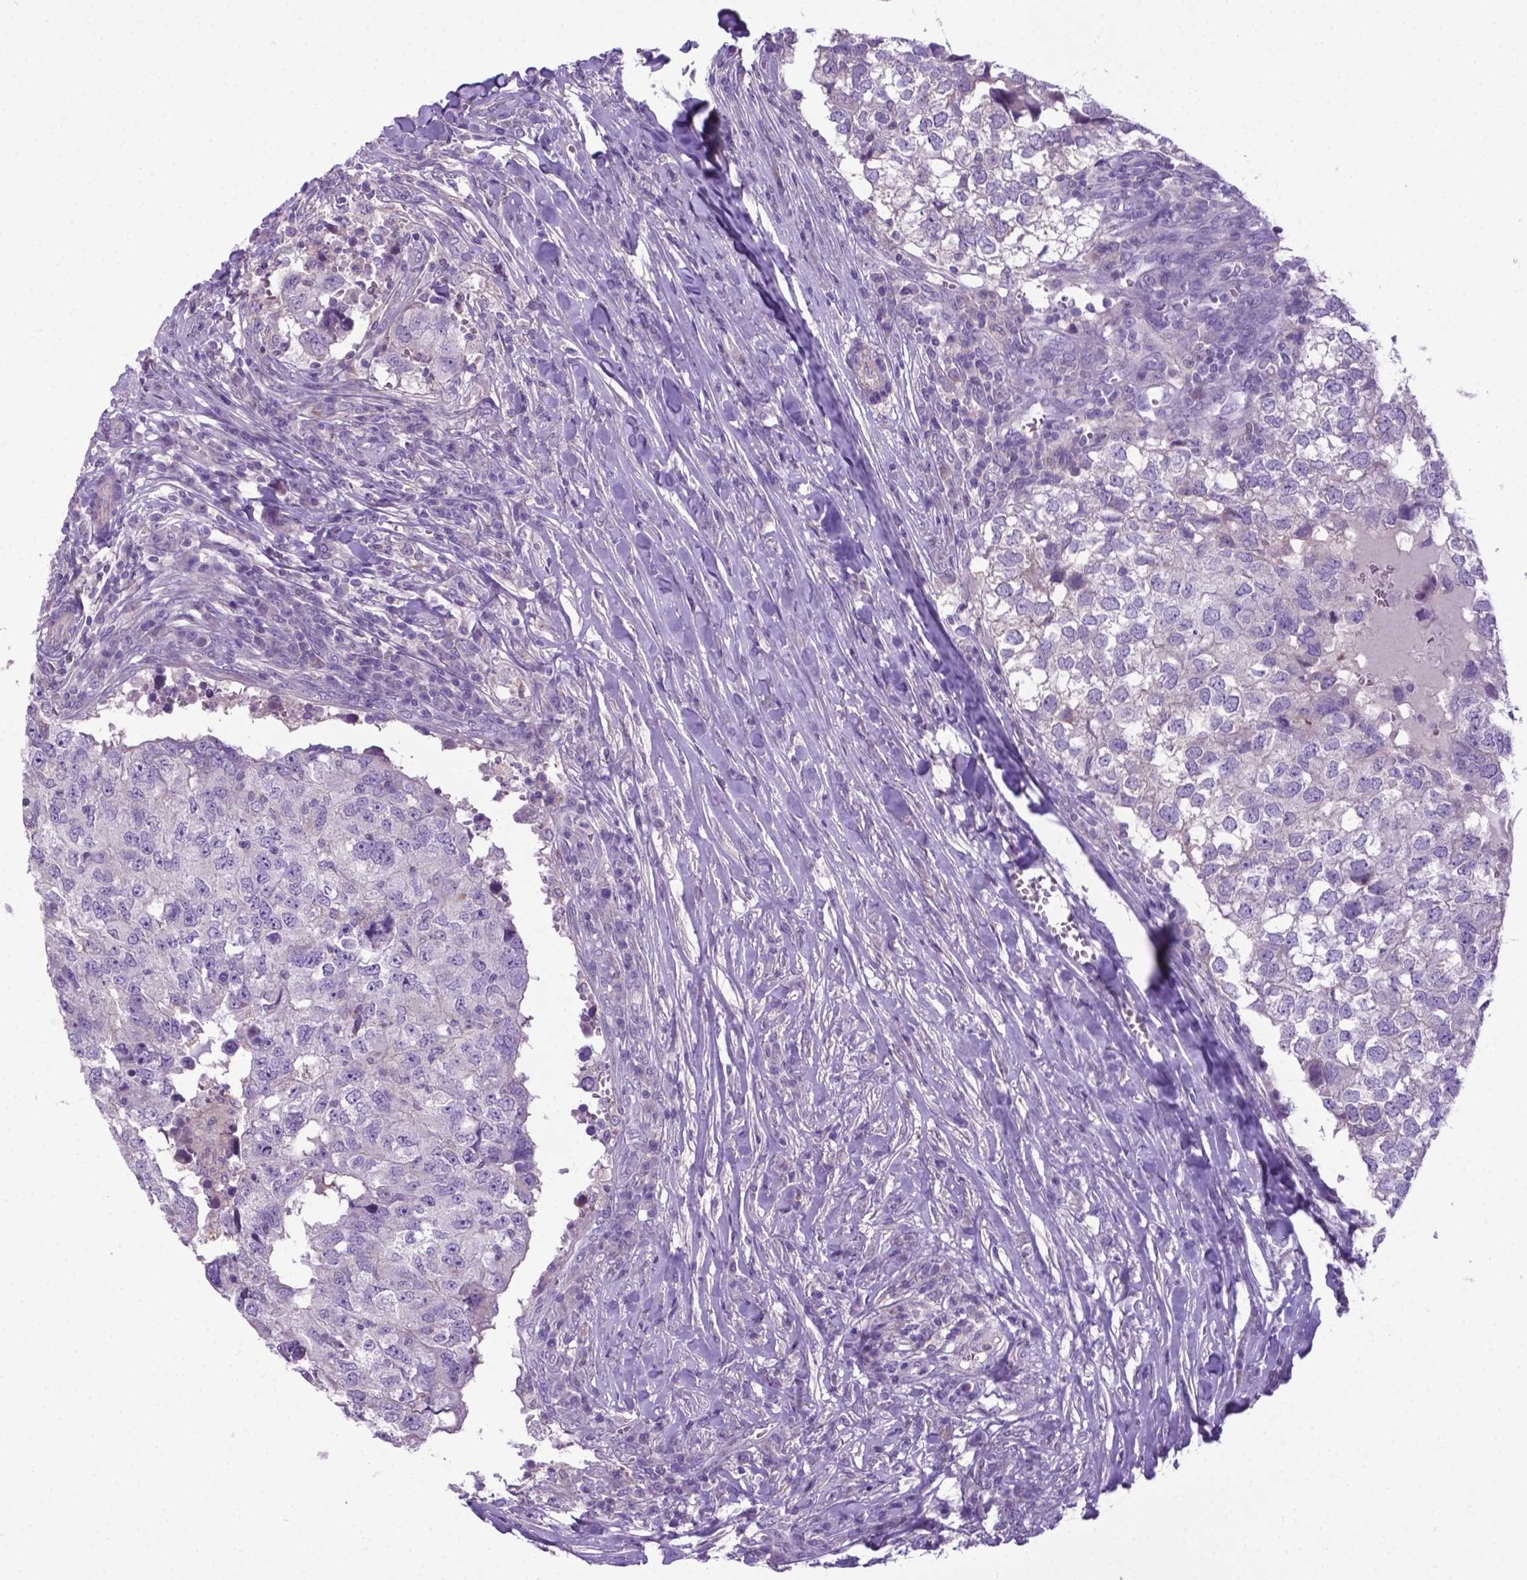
{"staining": {"intensity": "negative", "quantity": "none", "location": "none"}, "tissue": "breast cancer", "cell_type": "Tumor cells", "image_type": "cancer", "snomed": [{"axis": "morphology", "description": "Duct carcinoma"}, {"axis": "topography", "description": "Breast"}], "caption": "Immunohistochemistry image of neoplastic tissue: breast cancer (invasive ductal carcinoma) stained with DAB demonstrates no significant protein staining in tumor cells.", "gene": "ADRA2B", "patient": {"sex": "female", "age": 30}}